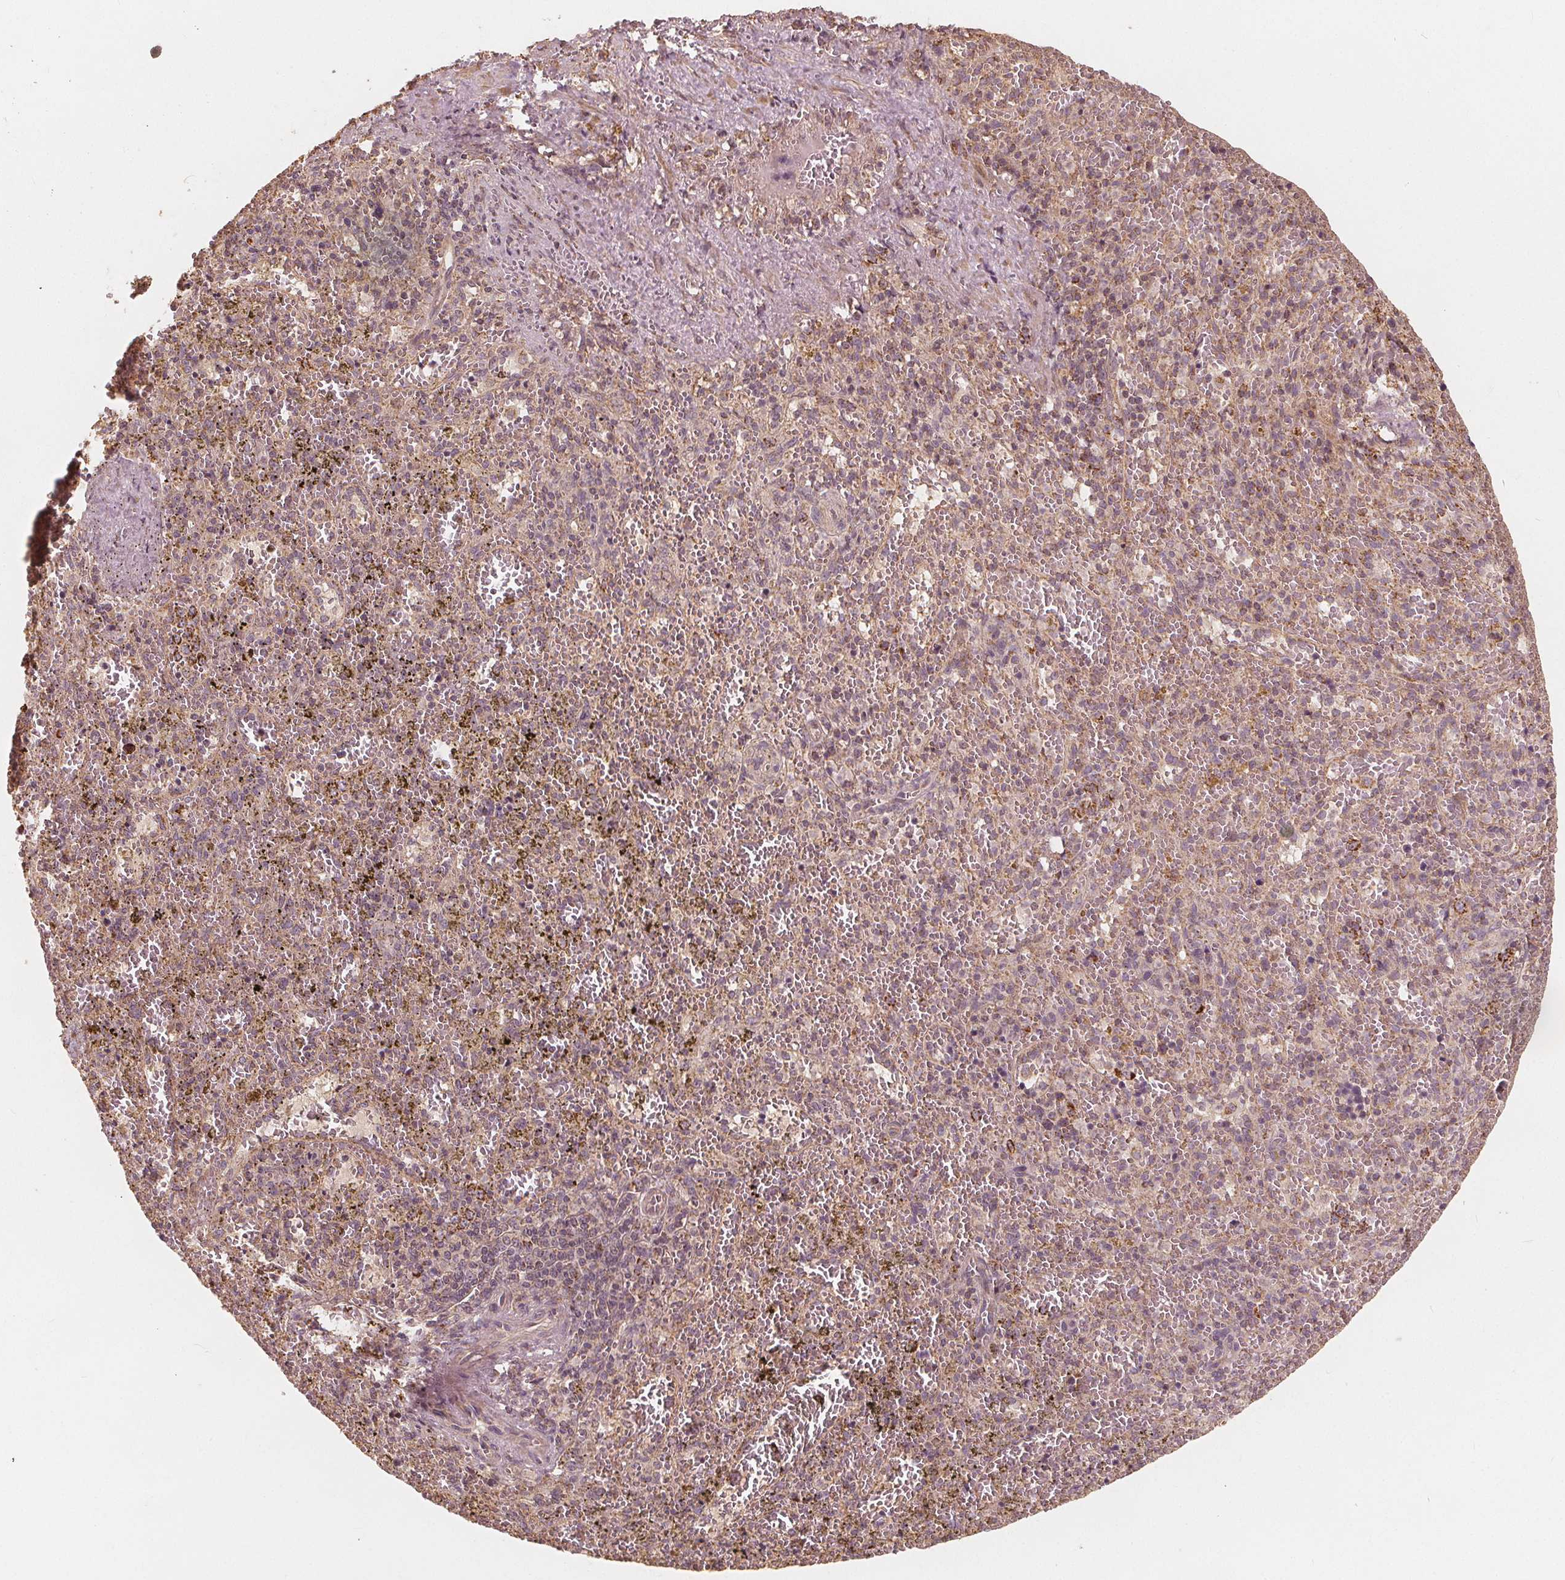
{"staining": {"intensity": "weak", "quantity": "25%-75%", "location": "cytoplasmic/membranous"}, "tissue": "spleen", "cell_type": "Cells in red pulp", "image_type": "normal", "snomed": [{"axis": "morphology", "description": "Normal tissue, NOS"}, {"axis": "topography", "description": "Spleen"}], "caption": "IHC image of benign spleen: spleen stained using immunohistochemistry exhibits low levels of weak protein expression localized specifically in the cytoplasmic/membranous of cells in red pulp, appearing as a cytoplasmic/membranous brown color.", "gene": "PEX26", "patient": {"sex": "female", "age": 50}}